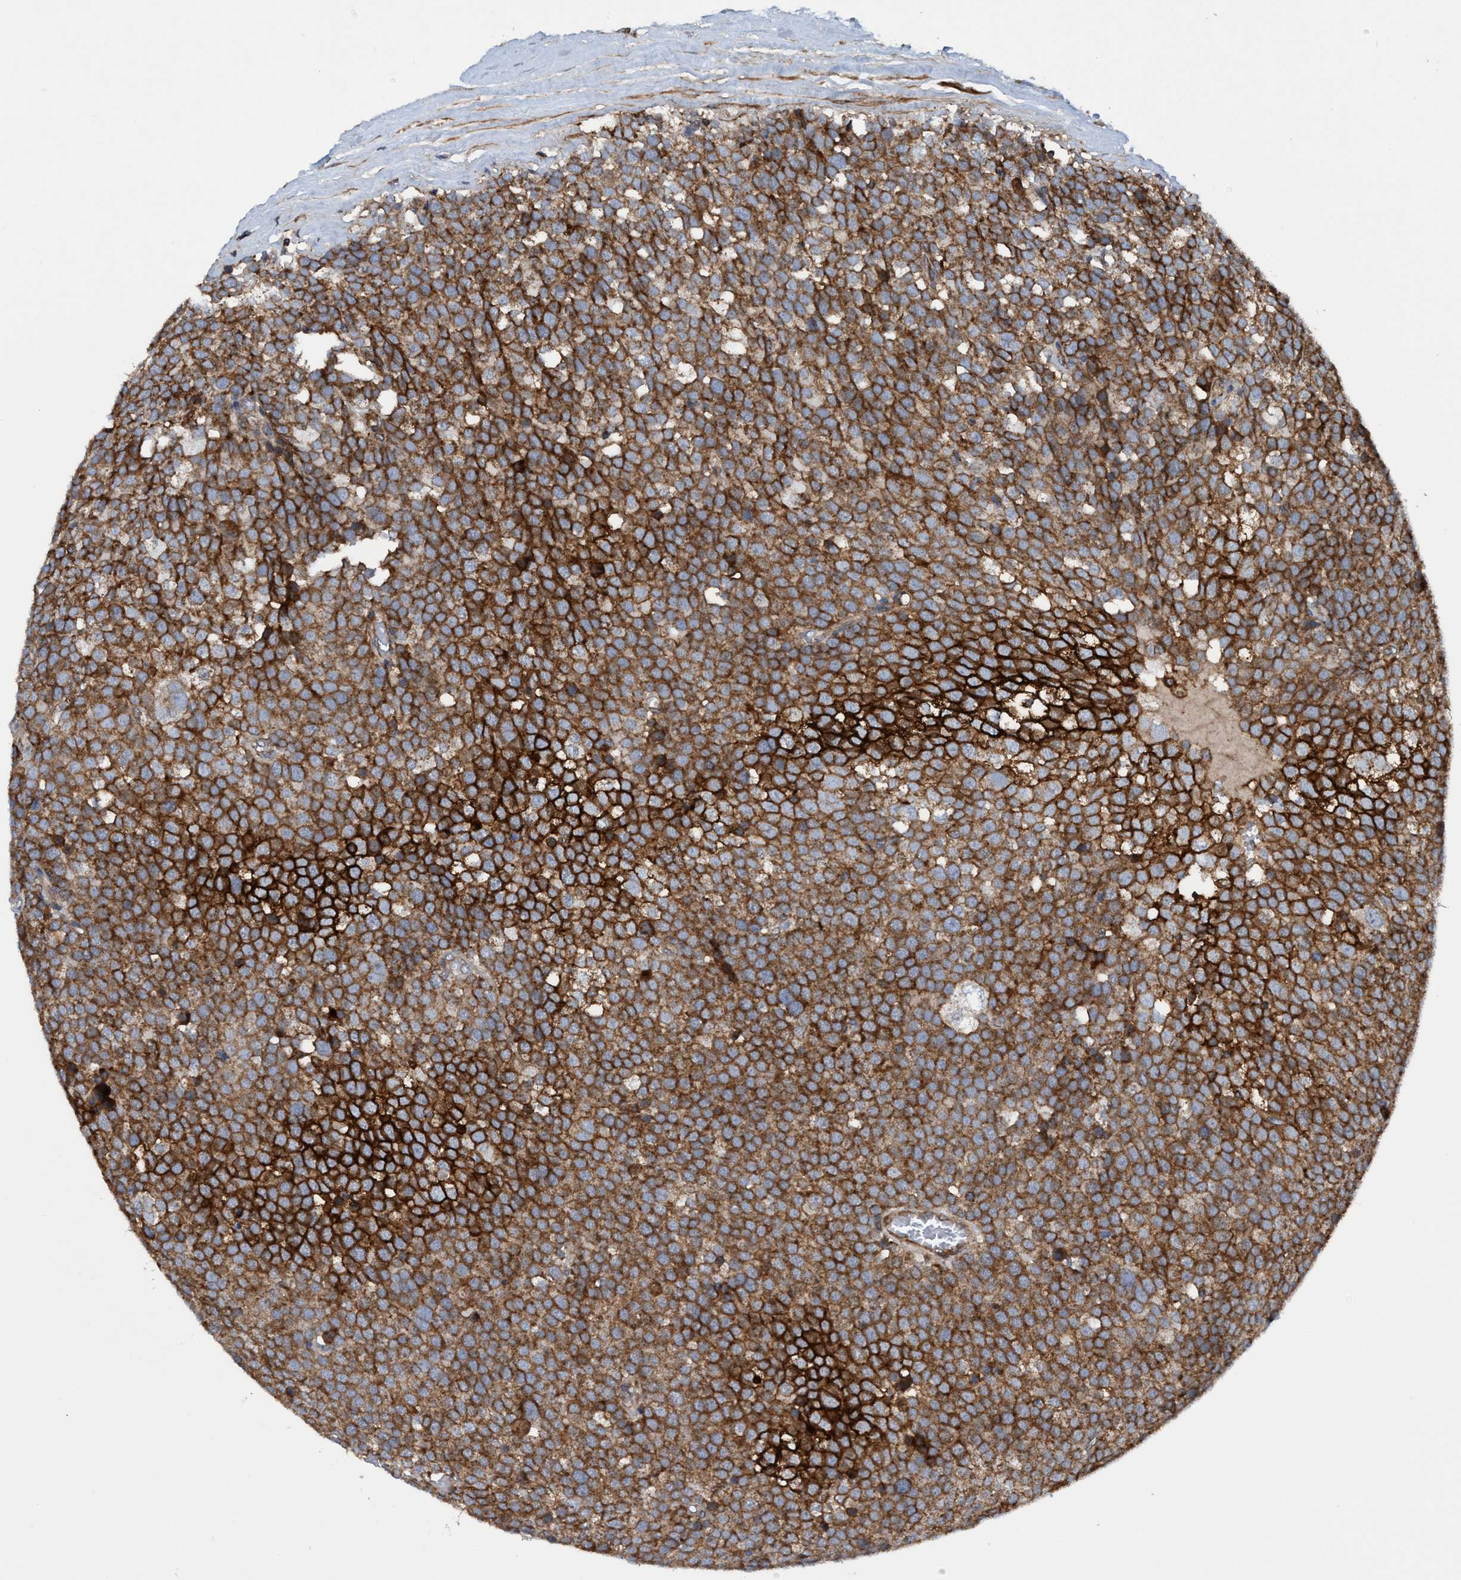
{"staining": {"intensity": "strong", "quantity": ">75%", "location": "cytoplasmic/membranous"}, "tissue": "testis cancer", "cell_type": "Tumor cells", "image_type": "cancer", "snomed": [{"axis": "morphology", "description": "Normal tissue, NOS"}, {"axis": "morphology", "description": "Seminoma, NOS"}, {"axis": "topography", "description": "Testis"}], "caption": "Human testis cancer stained with a brown dye exhibits strong cytoplasmic/membranous positive staining in approximately >75% of tumor cells.", "gene": "SLC16A3", "patient": {"sex": "male", "age": 71}}